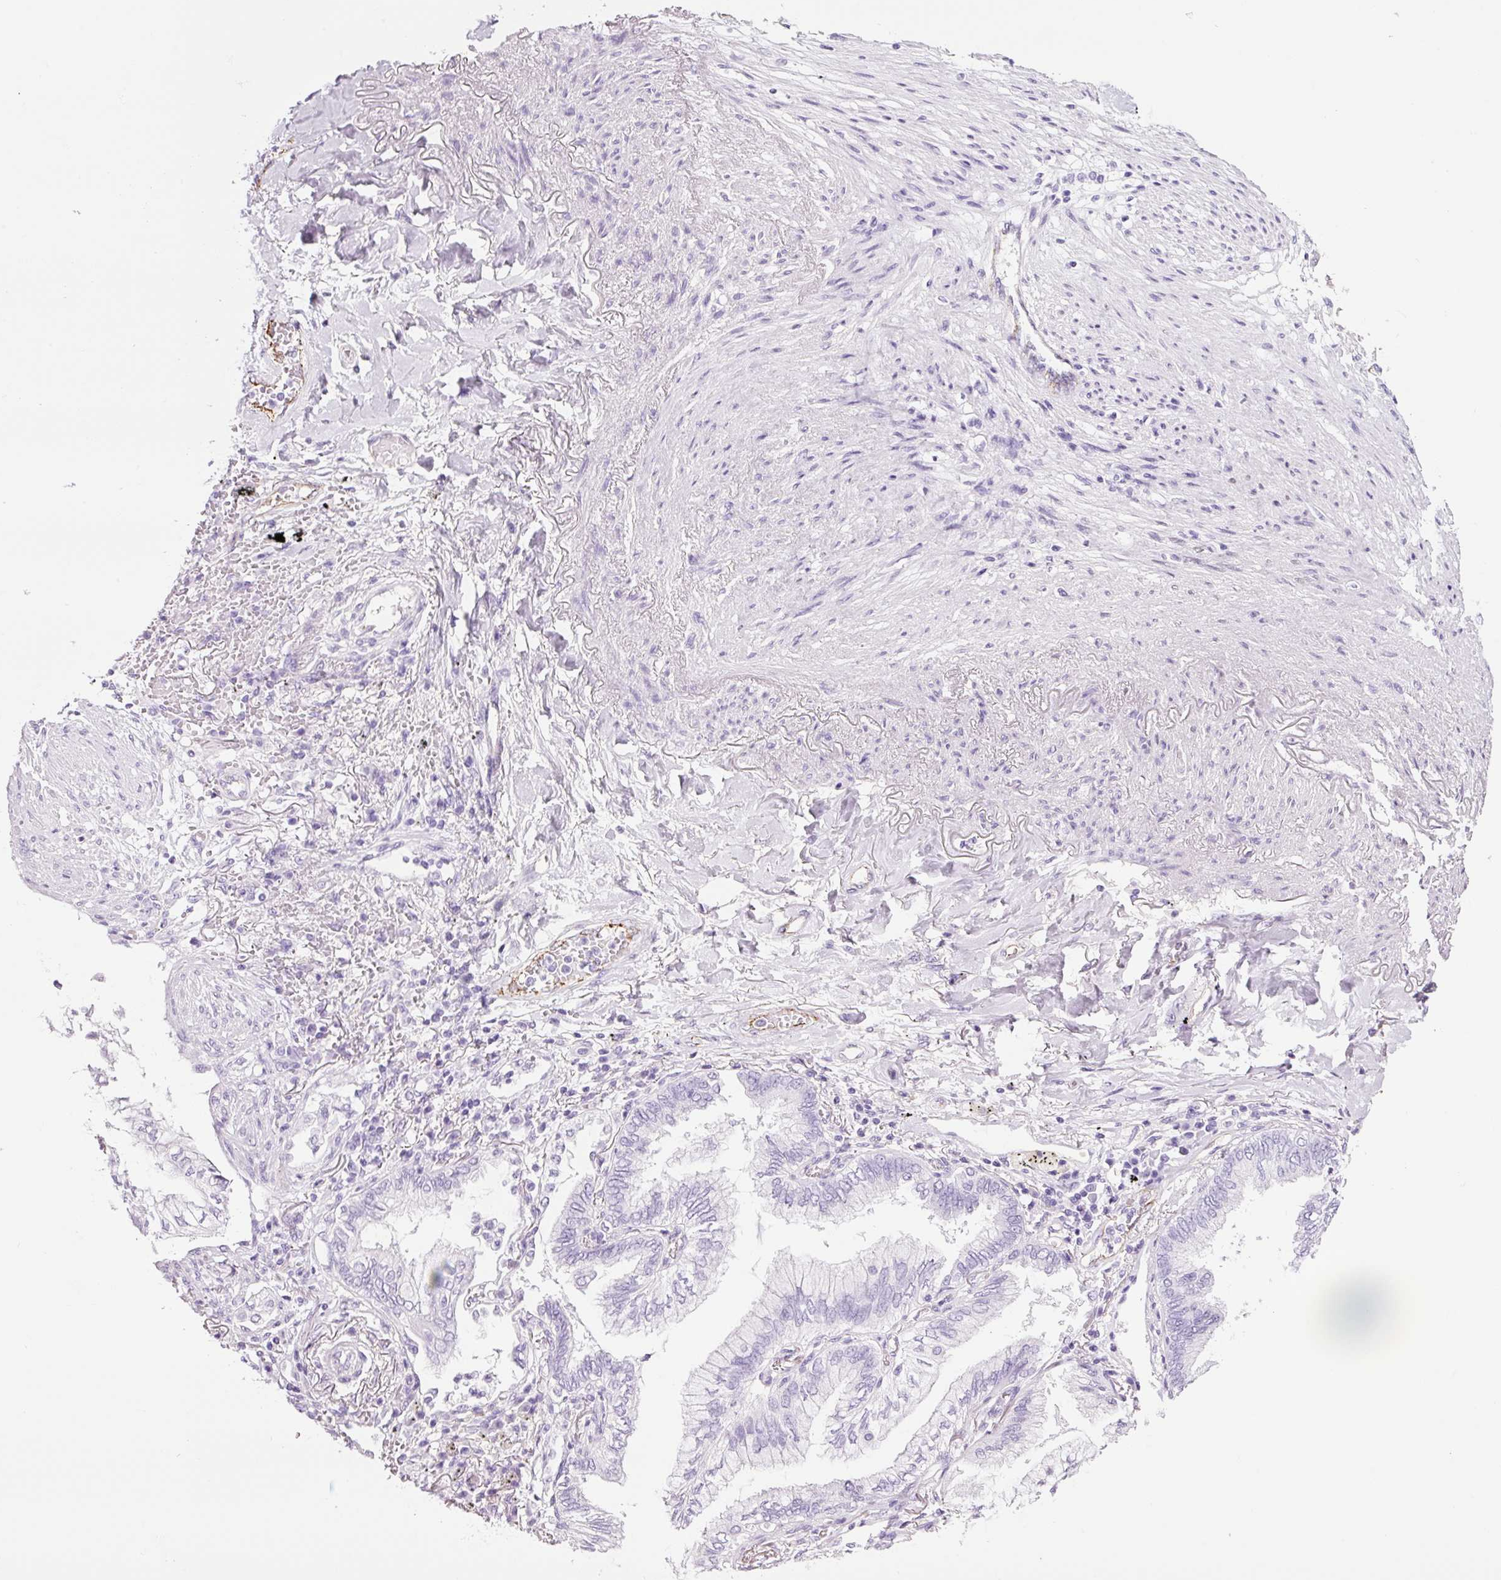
{"staining": {"intensity": "negative", "quantity": "none", "location": "none"}, "tissue": "lung cancer", "cell_type": "Tumor cells", "image_type": "cancer", "snomed": [{"axis": "morphology", "description": "Adenocarcinoma, NOS"}, {"axis": "topography", "description": "Lung"}], "caption": "Lung adenocarcinoma was stained to show a protein in brown. There is no significant staining in tumor cells.", "gene": "ADSS1", "patient": {"sex": "female", "age": 70}}